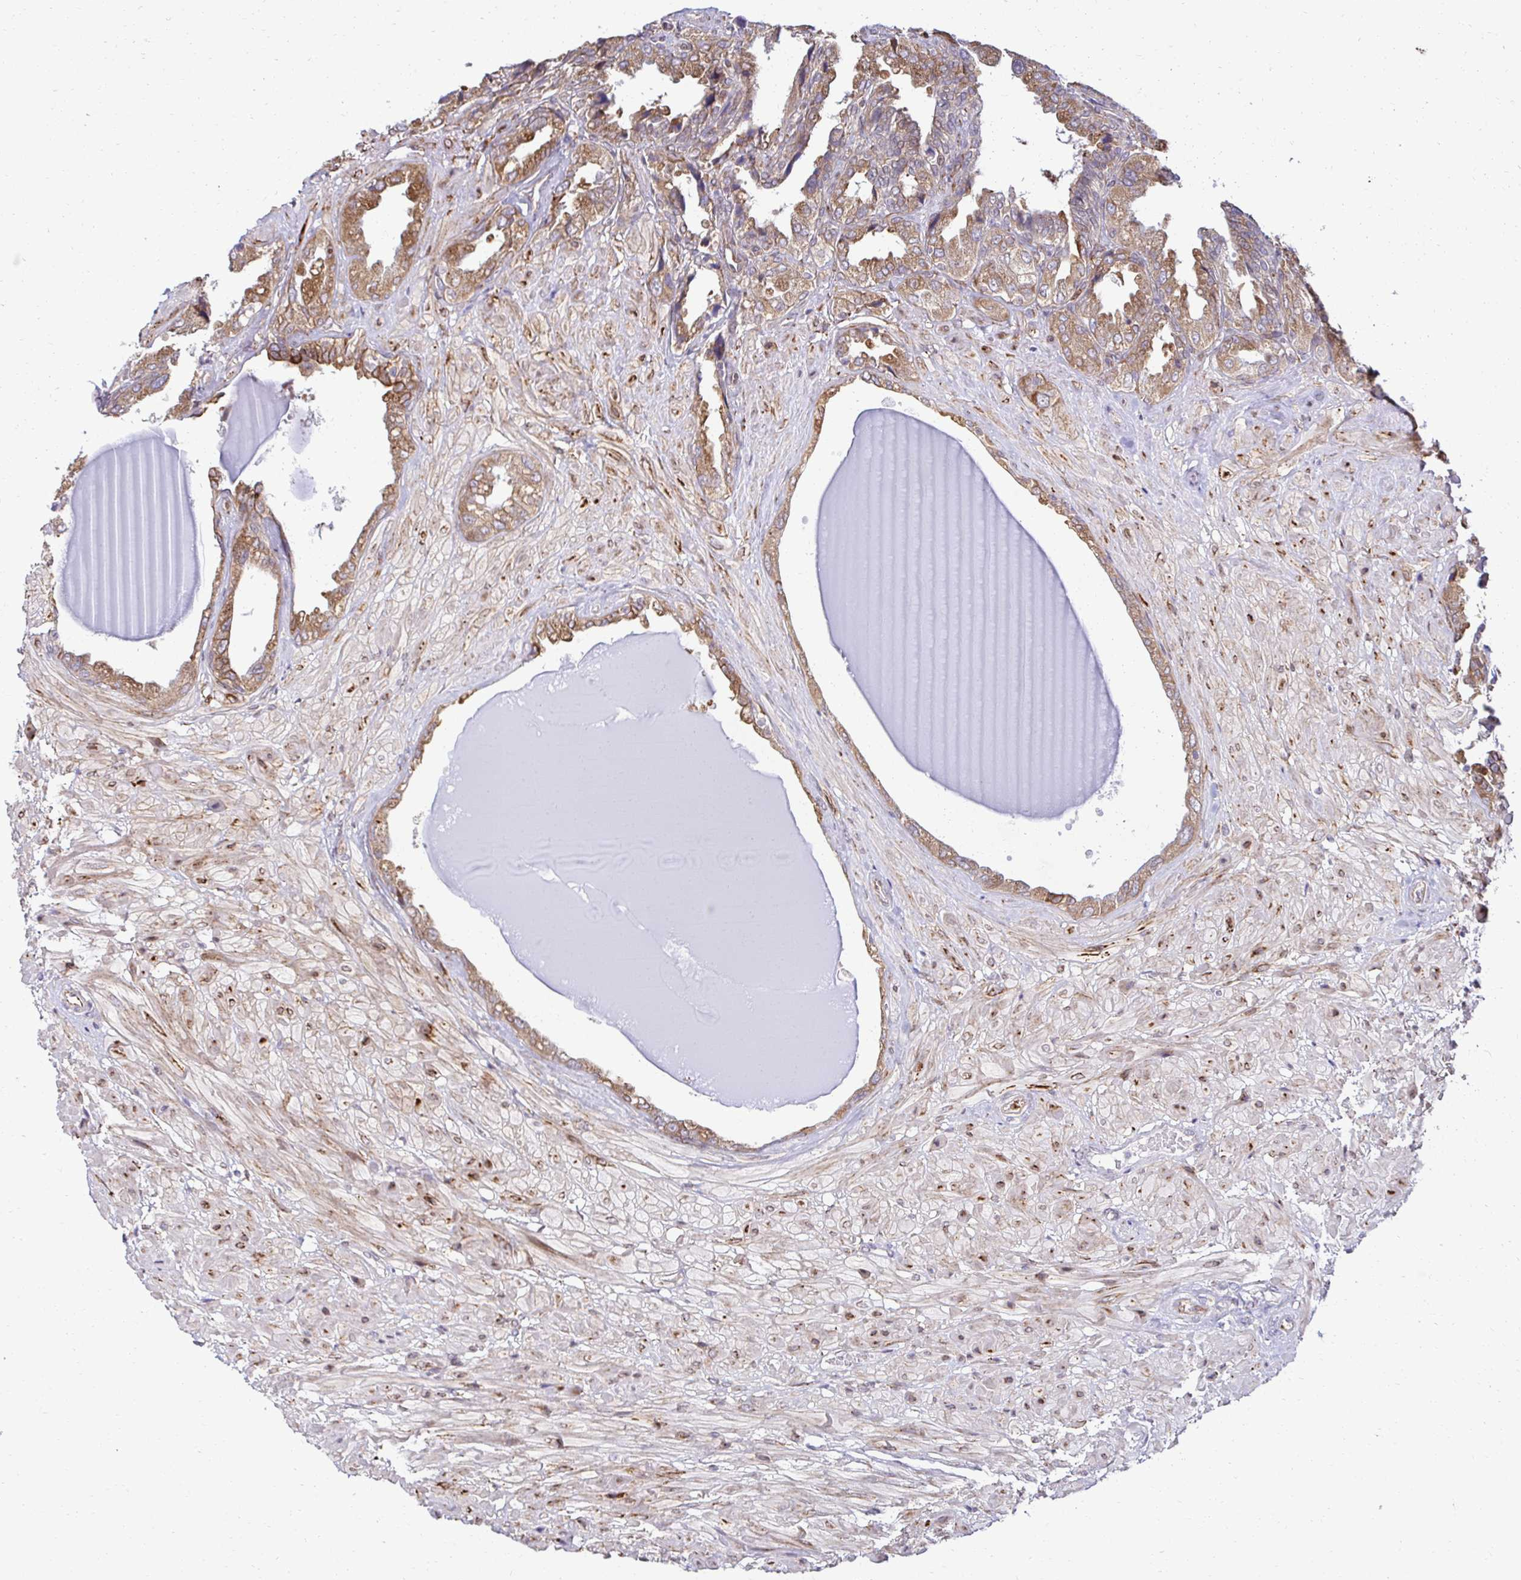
{"staining": {"intensity": "moderate", "quantity": ">75%", "location": "cytoplasmic/membranous"}, "tissue": "seminal vesicle", "cell_type": "Glandular cells", "image_type": "normal", "snomed": [{"axis": "morphology", "description": "Normal tissue, NOS"}, {"axis": "topography", "description": "Seminal veicle"}], "caption": "Protein staining shows moderate cytoplasmic/membranous positivity in approximately >75% of glandular cells in normal seminal vesicle.", "gene": "HPS1", "patient": {"sex": "male", "age": 55}}